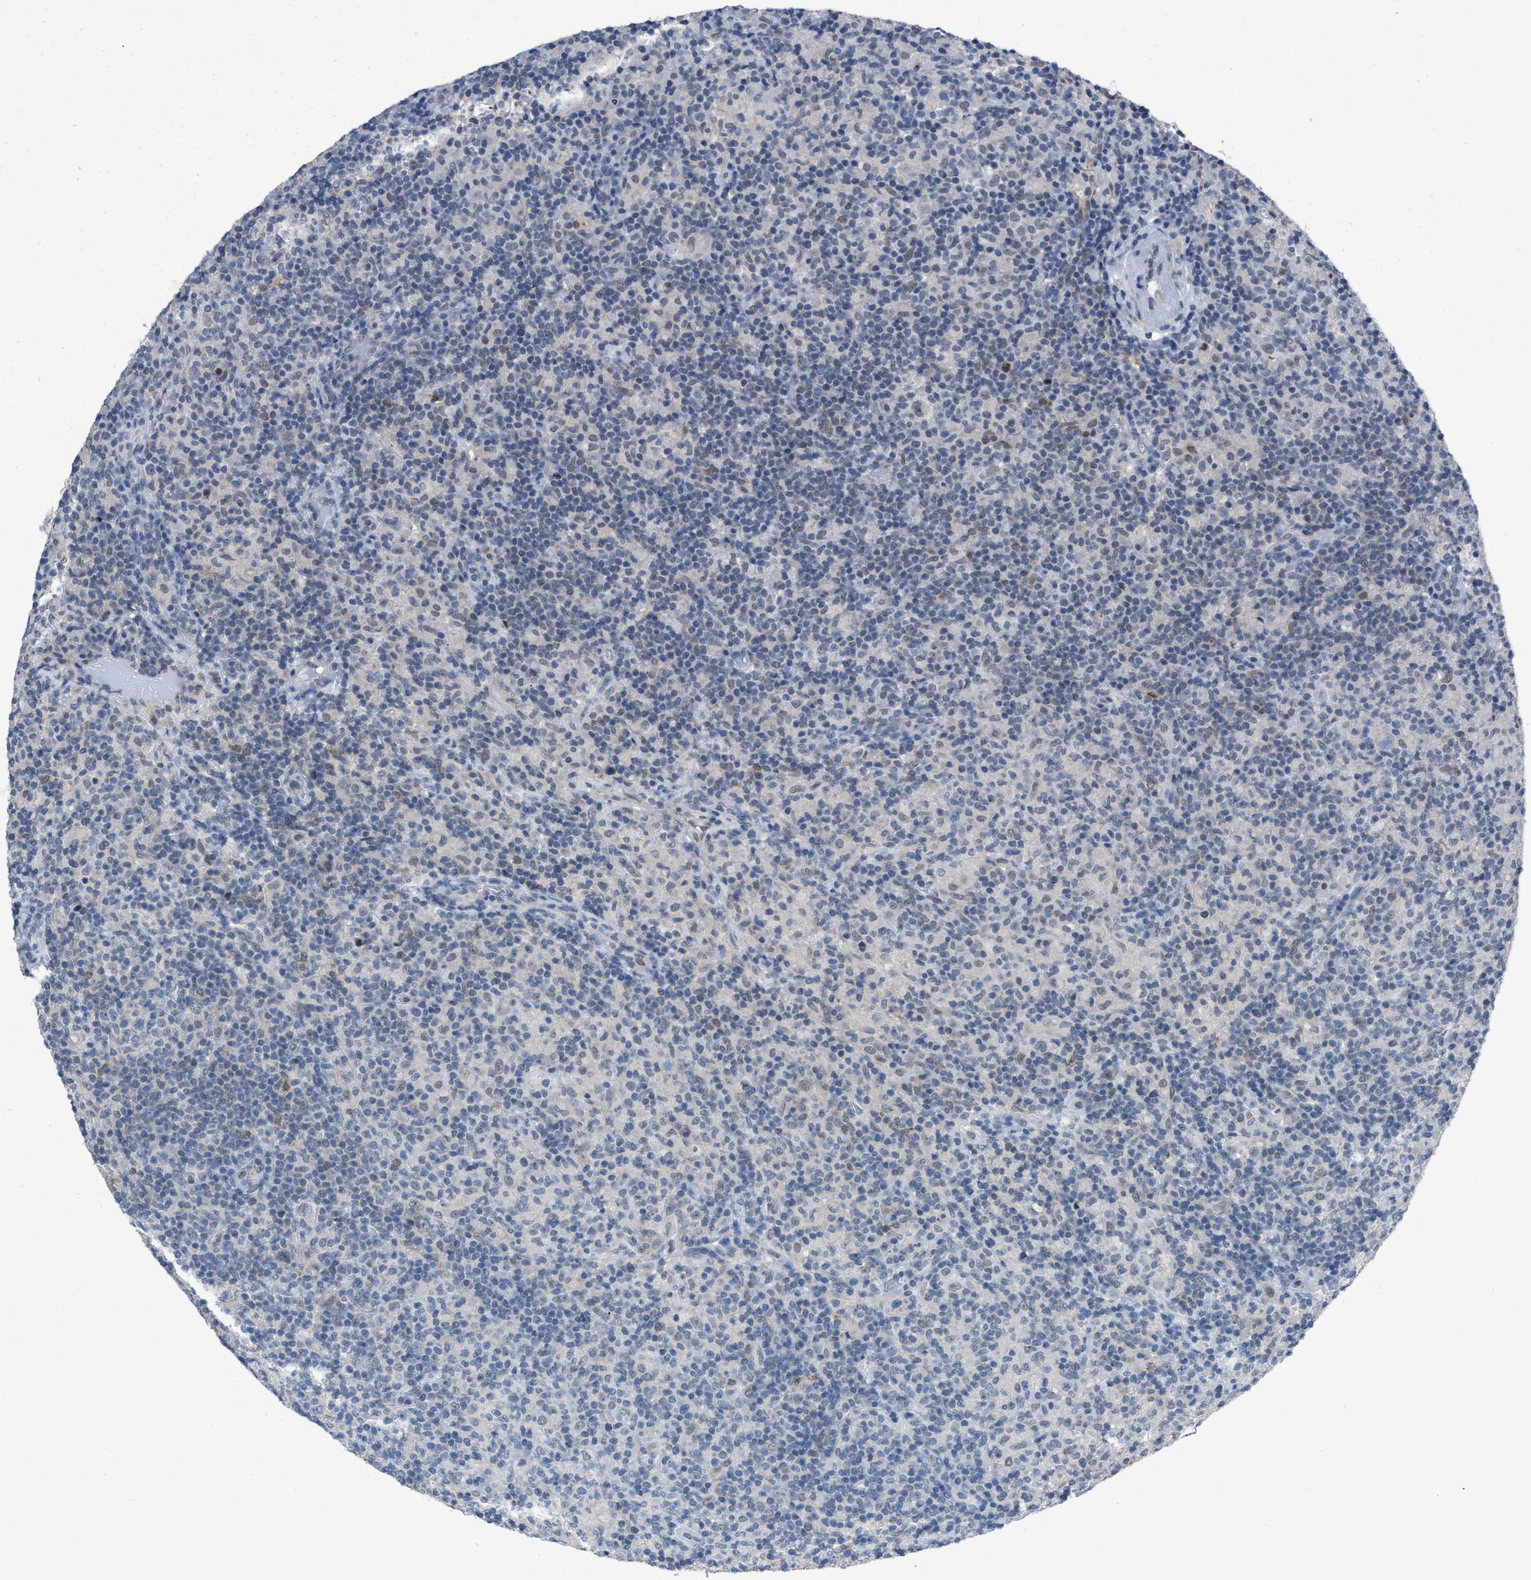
{"staining": {"intensity": "weak", "quantity": "<25%", "location": "cytoplasmic/membranous"}, "tissue": "lymphoma", "cell_type": "Tumor cells", "image_type": "cancer", "snomed": [{"axis": "morphology", "description": "Hodgkin's disease, NOS"}, {"axis": "topography", "description": "Lymph node"}], "caption": "Immunohistochemistry micrograph of neoplastic tissue: lymphoma stained with DAB shows no significant protein positivity in tumor cells.", "gene": "ANAPC11", "patient": {"sex": "male", "age": 70}}